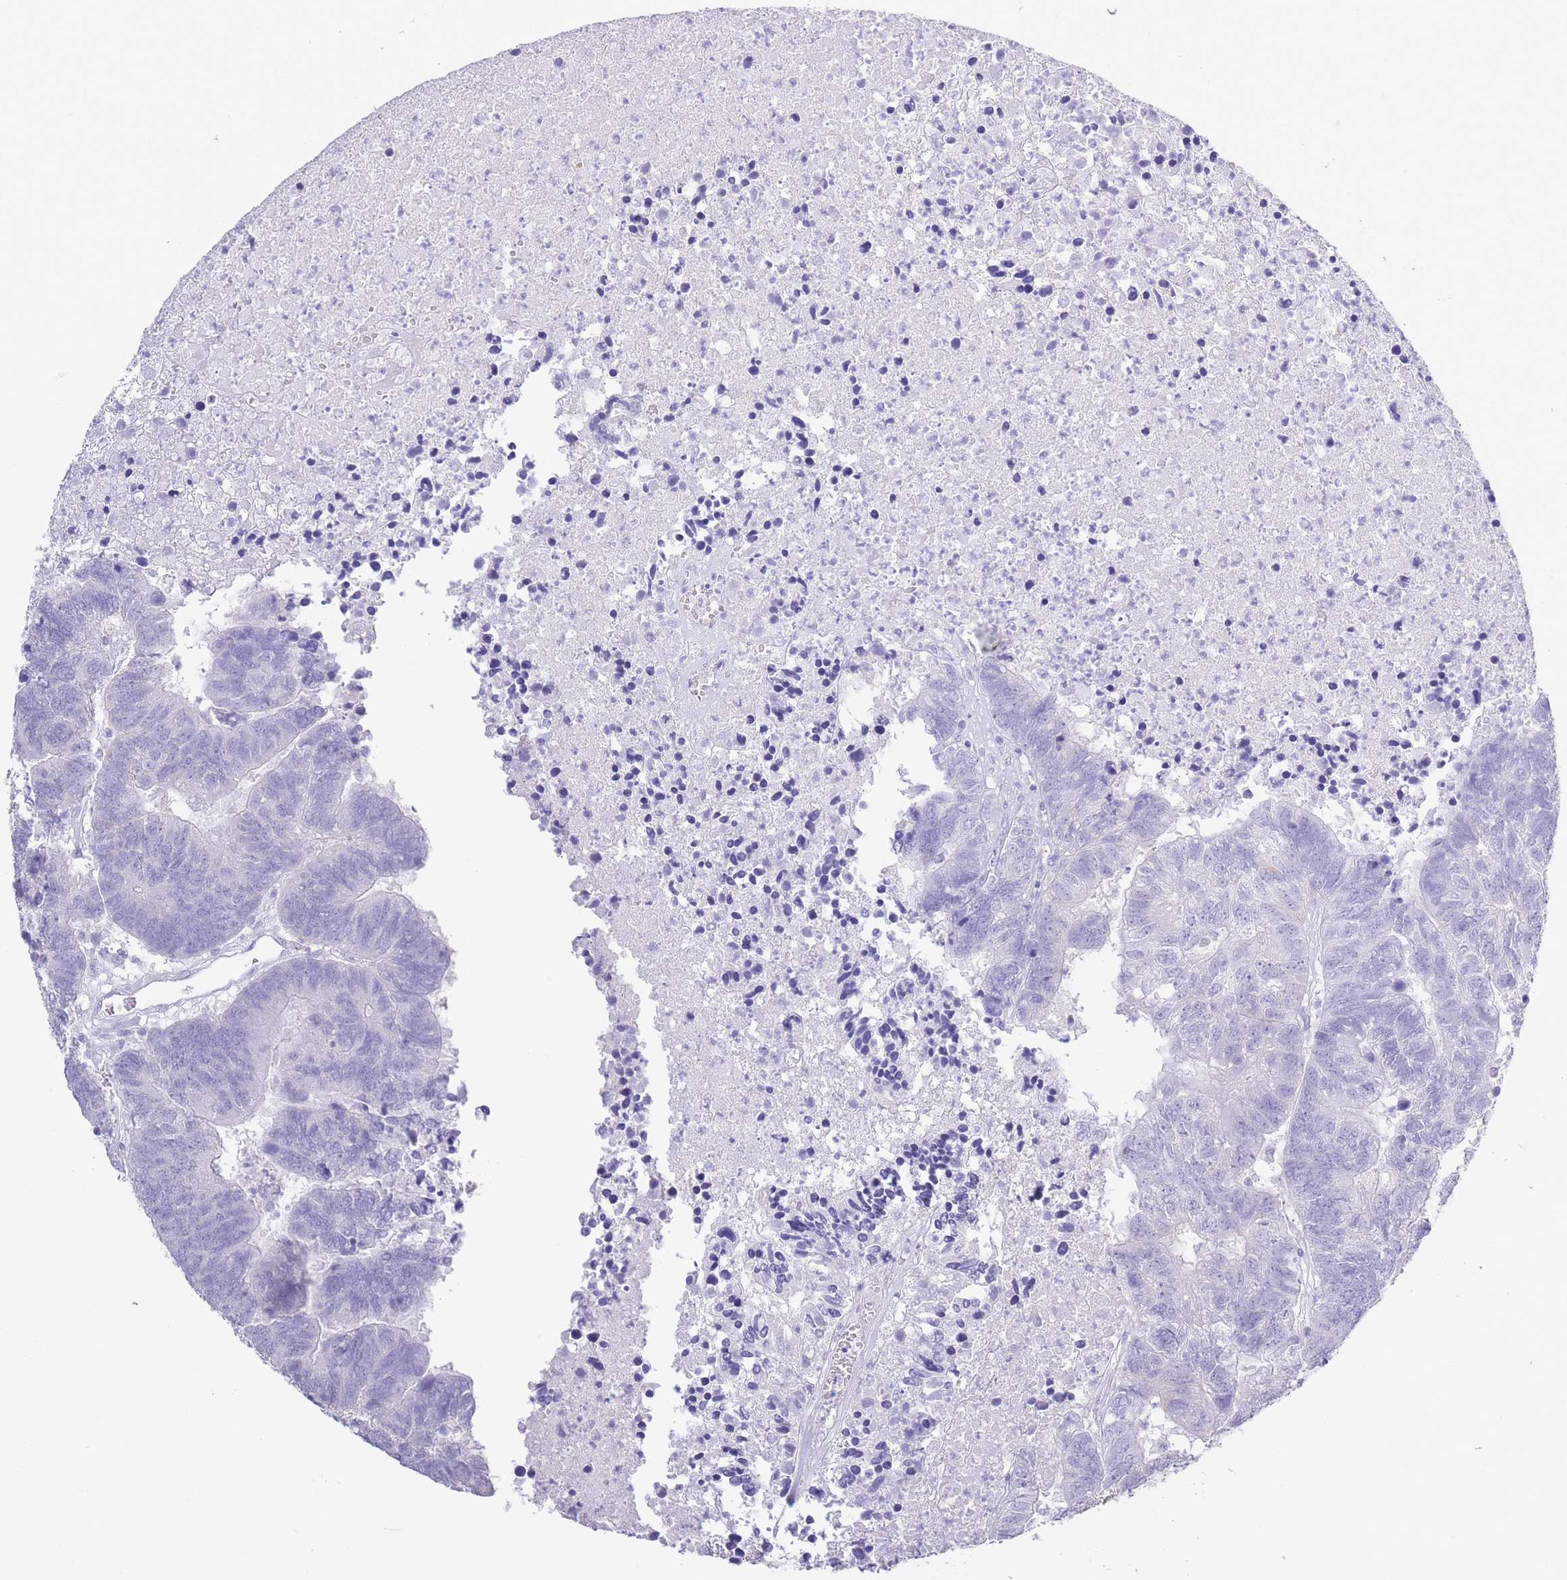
{"staining": {"intensity": "negative", "quantity": "none", "location": "none"}, "tissue": "colorectal cancer", "cell_type": "Tumor cells", "image_type": "cancer", "snomed": [{"axis": "morphology", "description": "Adenocarcinoma, NOS"}, {"axis": "topography", "description": "Colon"}], "caption": "This is a micrograph of immunohistochemistry (IHC) staining of colorectal adenocarcinoma, which shows no staining in tumor cells.", "gene": "PKLR", "patient": {"sex": "female", "age": 48}}